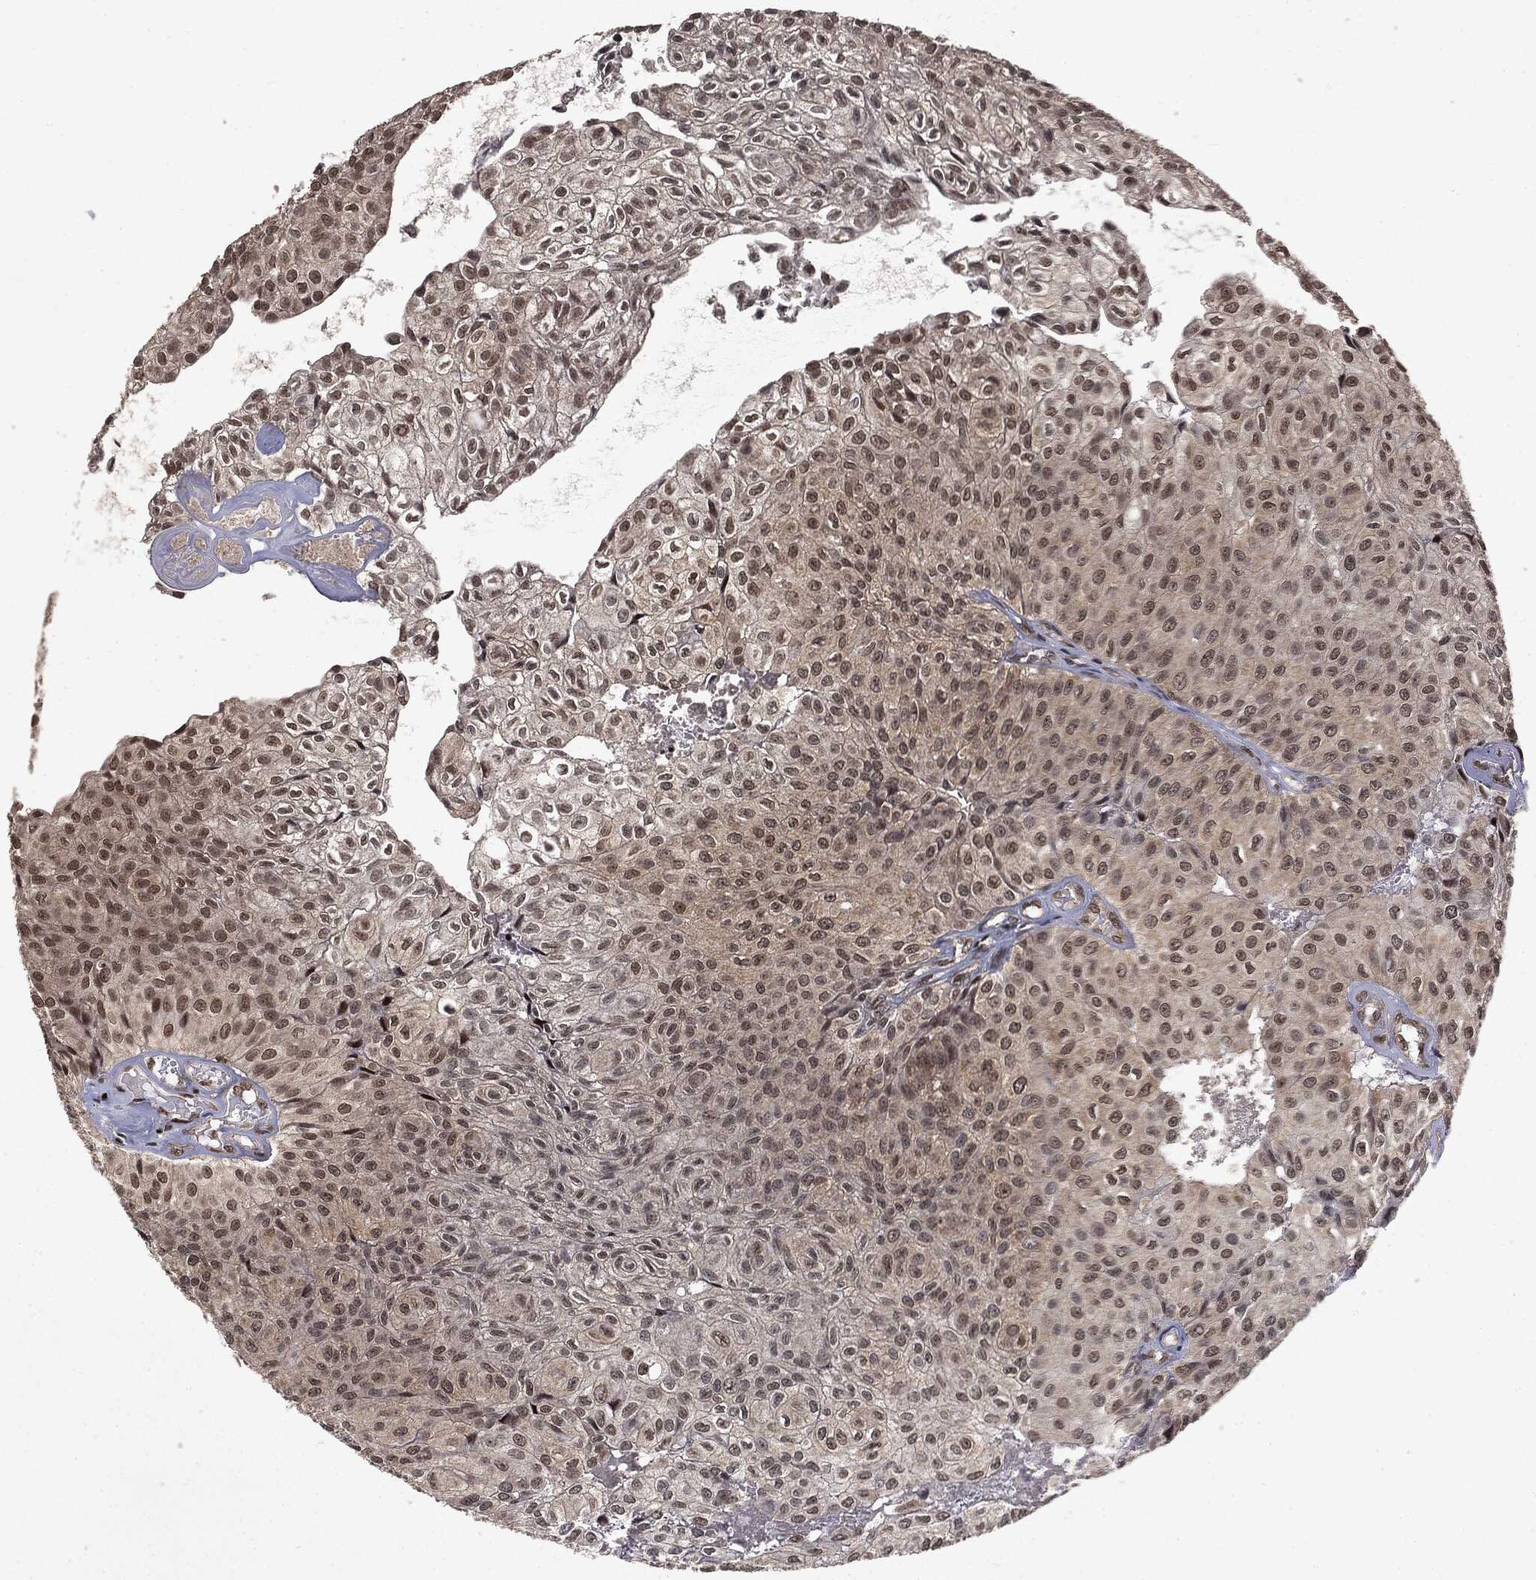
{"staining": {"intensity": "weak", "quantity": "<25%", "location": "cytoplasmic/membranous,nuclear"}, "tissue": "urothelial cancer", "cell_type": "Tumor cells", "image_type": "cancer", "snomed": [{"axis": "morphology", "description": "Urothelial carcinoma, Low grade"}, {"axis": "topography", "description": "Urinary bladder"}], "caption": "Tumor cells are negative for protein expression in human urothelial cancer.", "gene": "CTDP1", "patient": {"sex": "male", "age": 89}}